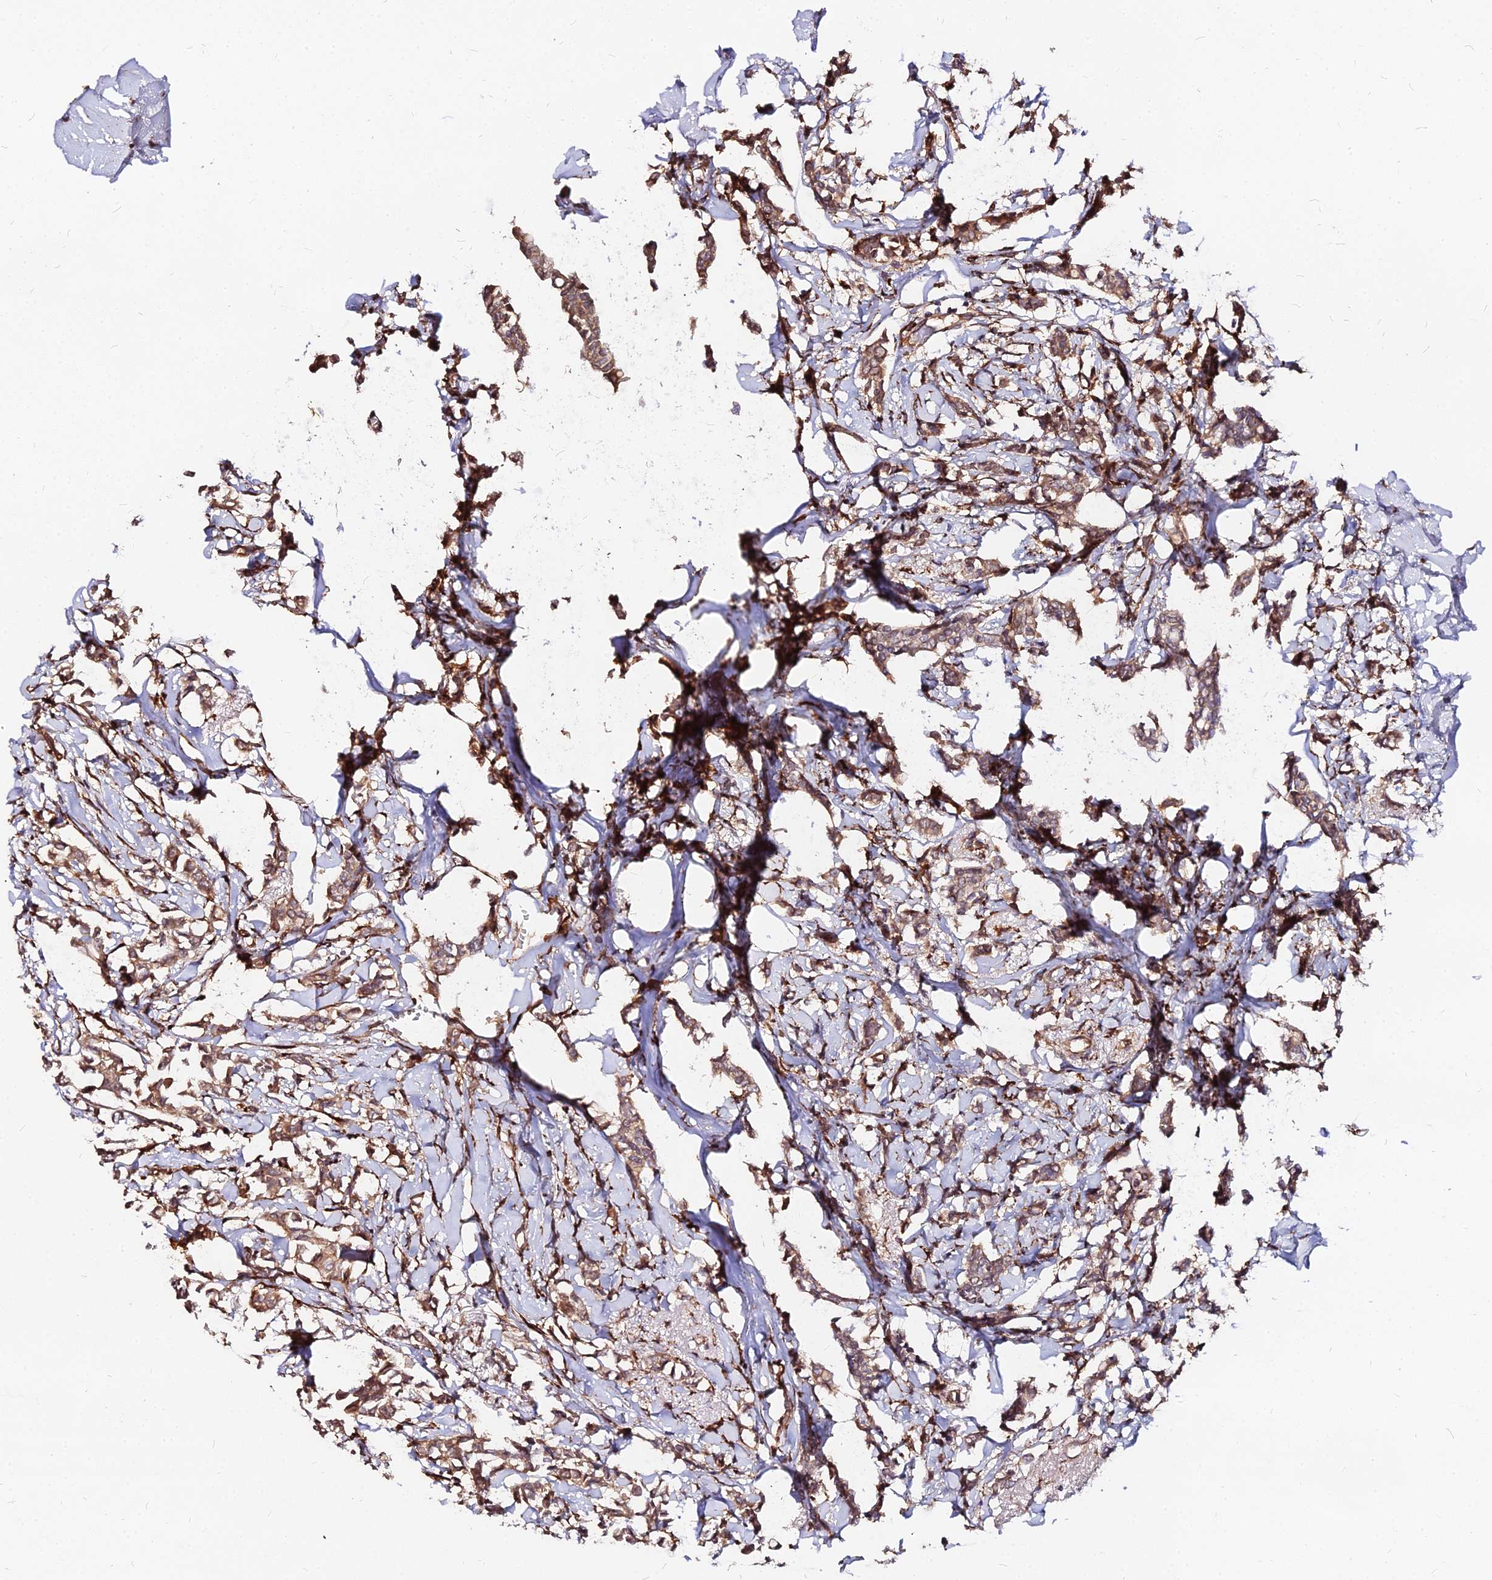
{"staining": {"intensity": "moderate", "quantity": ">75%", "location": "cytoplasmic/membranous"}, "tissue": "breast cancer", "cell_type": "Tumor cells", "image_type": "cancer", "snomed": [{"axis": "morphology", "description": "Duct carcinoma"}, {"axis": "topography", "description": "Breast"}], "caption": "Moderate cytoplasmic/membranous positivity for a protein is present in about >75% of tumor cells of breast cancer using immunohistochemistry (IHC).", "gene": "PDE4D", "patient": {"sex": "female", "age": 41}}